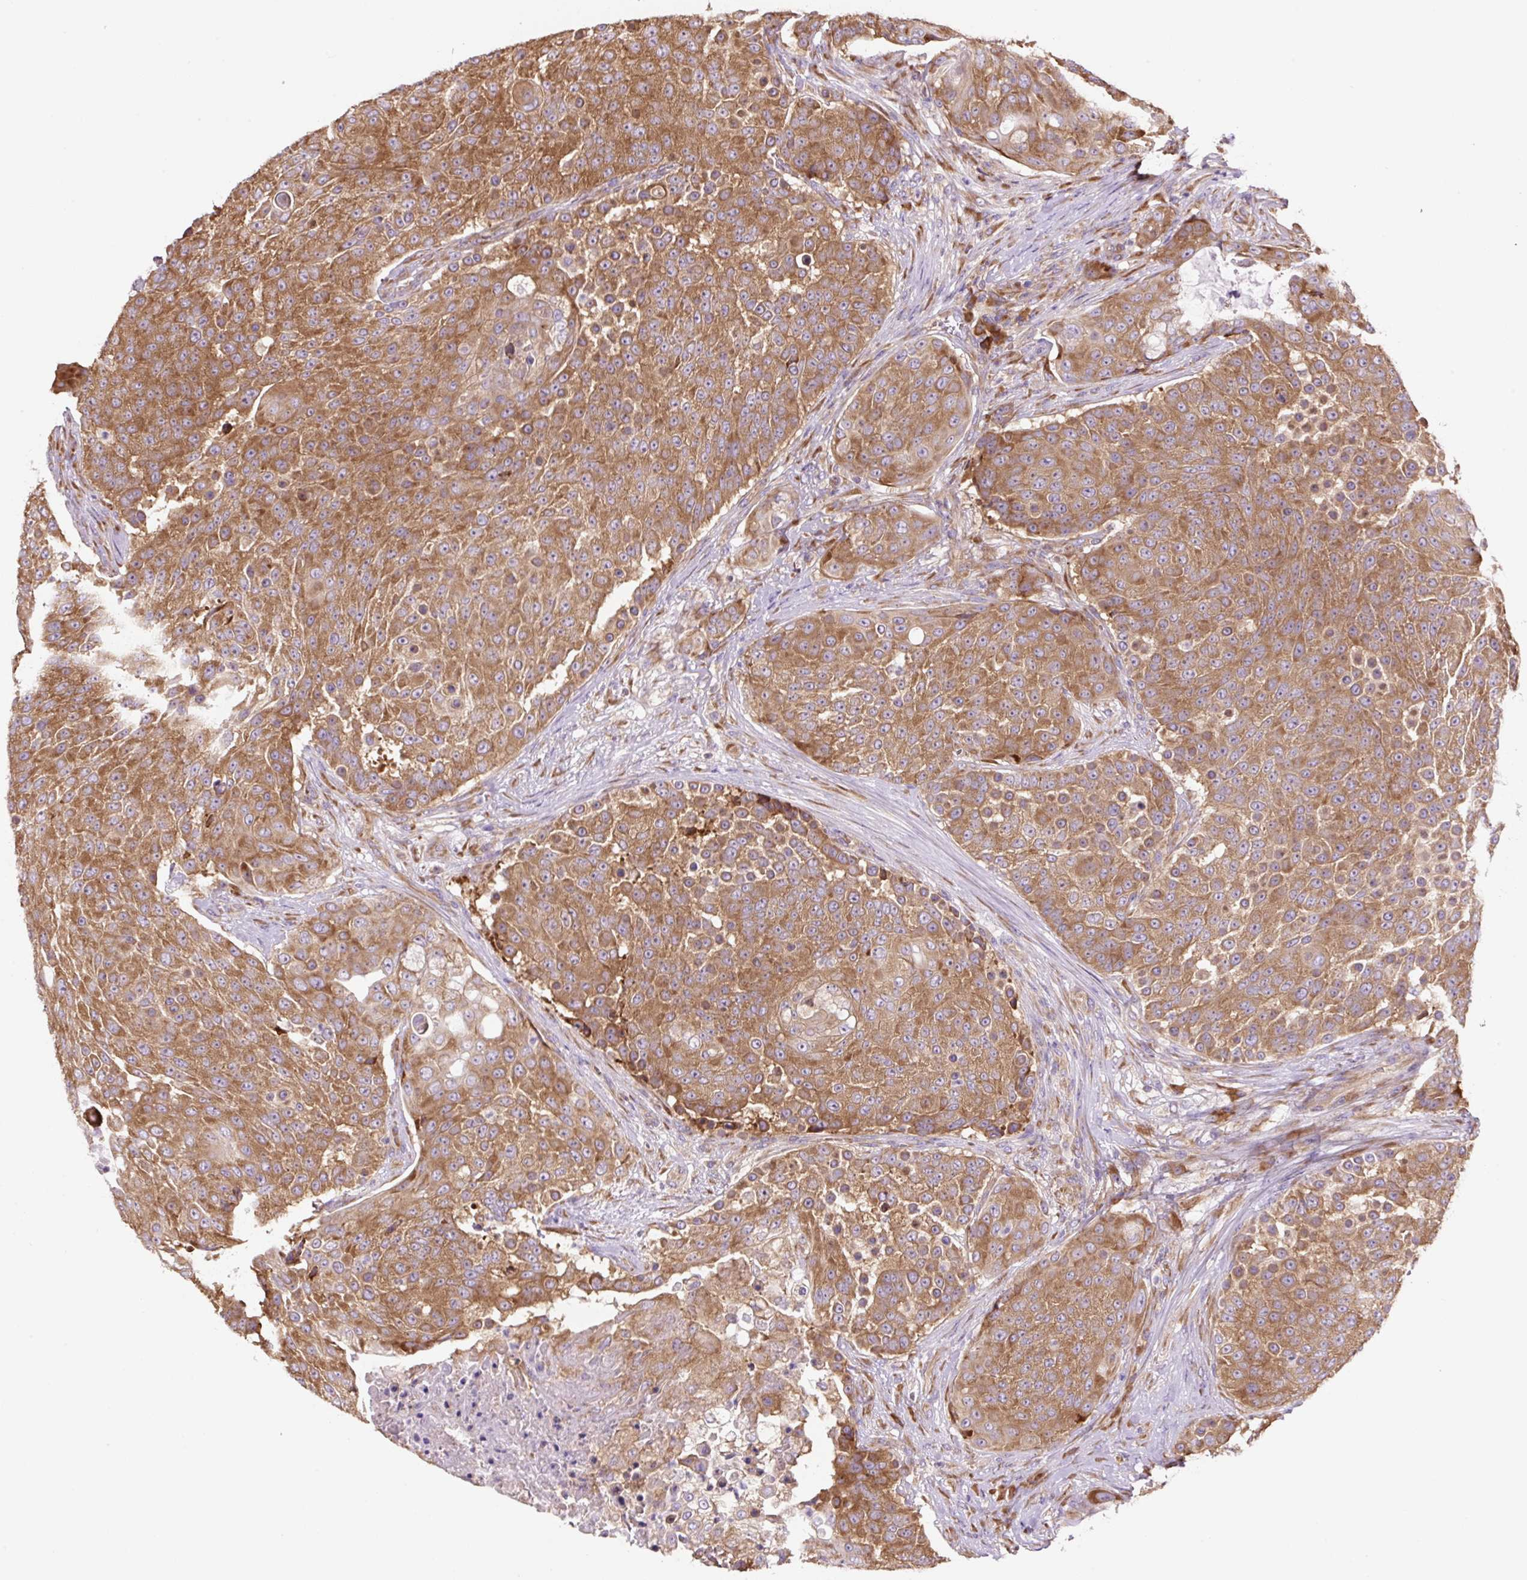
{"staining": {"intensity": "moderate", "quantity": ">75%", "location": "cytoplasmic/membranous"}, "tissue": "urothelial cancer", "cell_type": "Tumor cells", "image_type": "cancer", "snomed": [{"axis": "morphology", "description": "Urothelial carcinoma, High grade"}, {"axis": "topography", "description": "Urinary bladder"}], "caption": "Human urothelial cancer stained for a protein (brown) displays moderate cytoplasmic/membranous positive expression in approximately >75% of tumor cells.", "gene": "RPS23", "patient": {"sex": "female", "age": 63}}